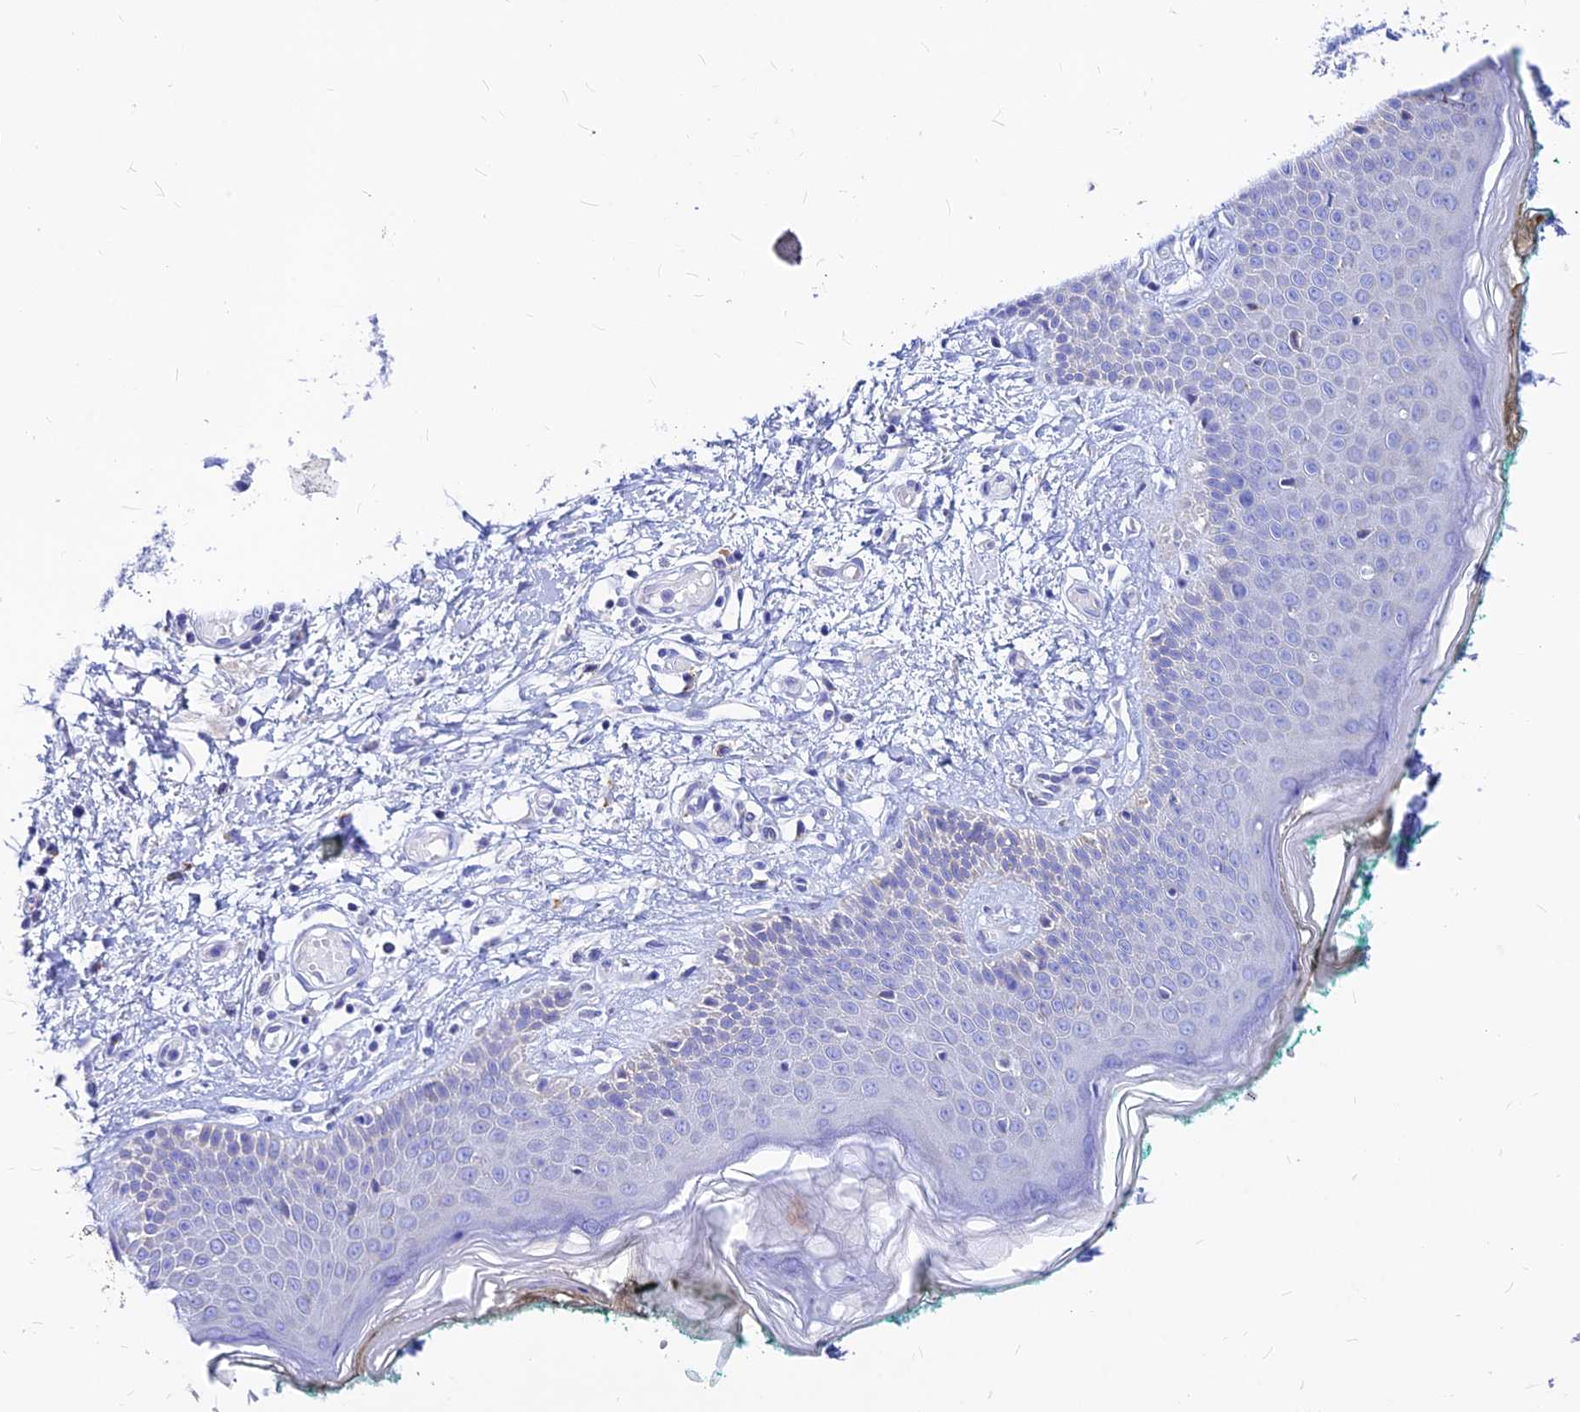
{"staining": {"intensity": "negative", "quantity": "none", "location": "none"}, "tissue": "skin", "cell_type": "Fibroblasts", "image_type": "normal", "snomed": [{"axis": "morphology", "description": "Normal tissue, NOS"}, {"axis": "morphology", "description": "Malignant melanoma, NOS"}, {"axis": "topography", "description": "Skin"}], "caption": "Protein analysis of benign skin shows no significant expression in fibroblasts. Brightfield microscopy of immunohistochemistry stained with DAB (3,3'-diaminobenzidine) (brown) and hematoxylin (blue), captured at high magnification.", "gene": "CNOT6", "patient": {"sex": "male", "age": 62}}